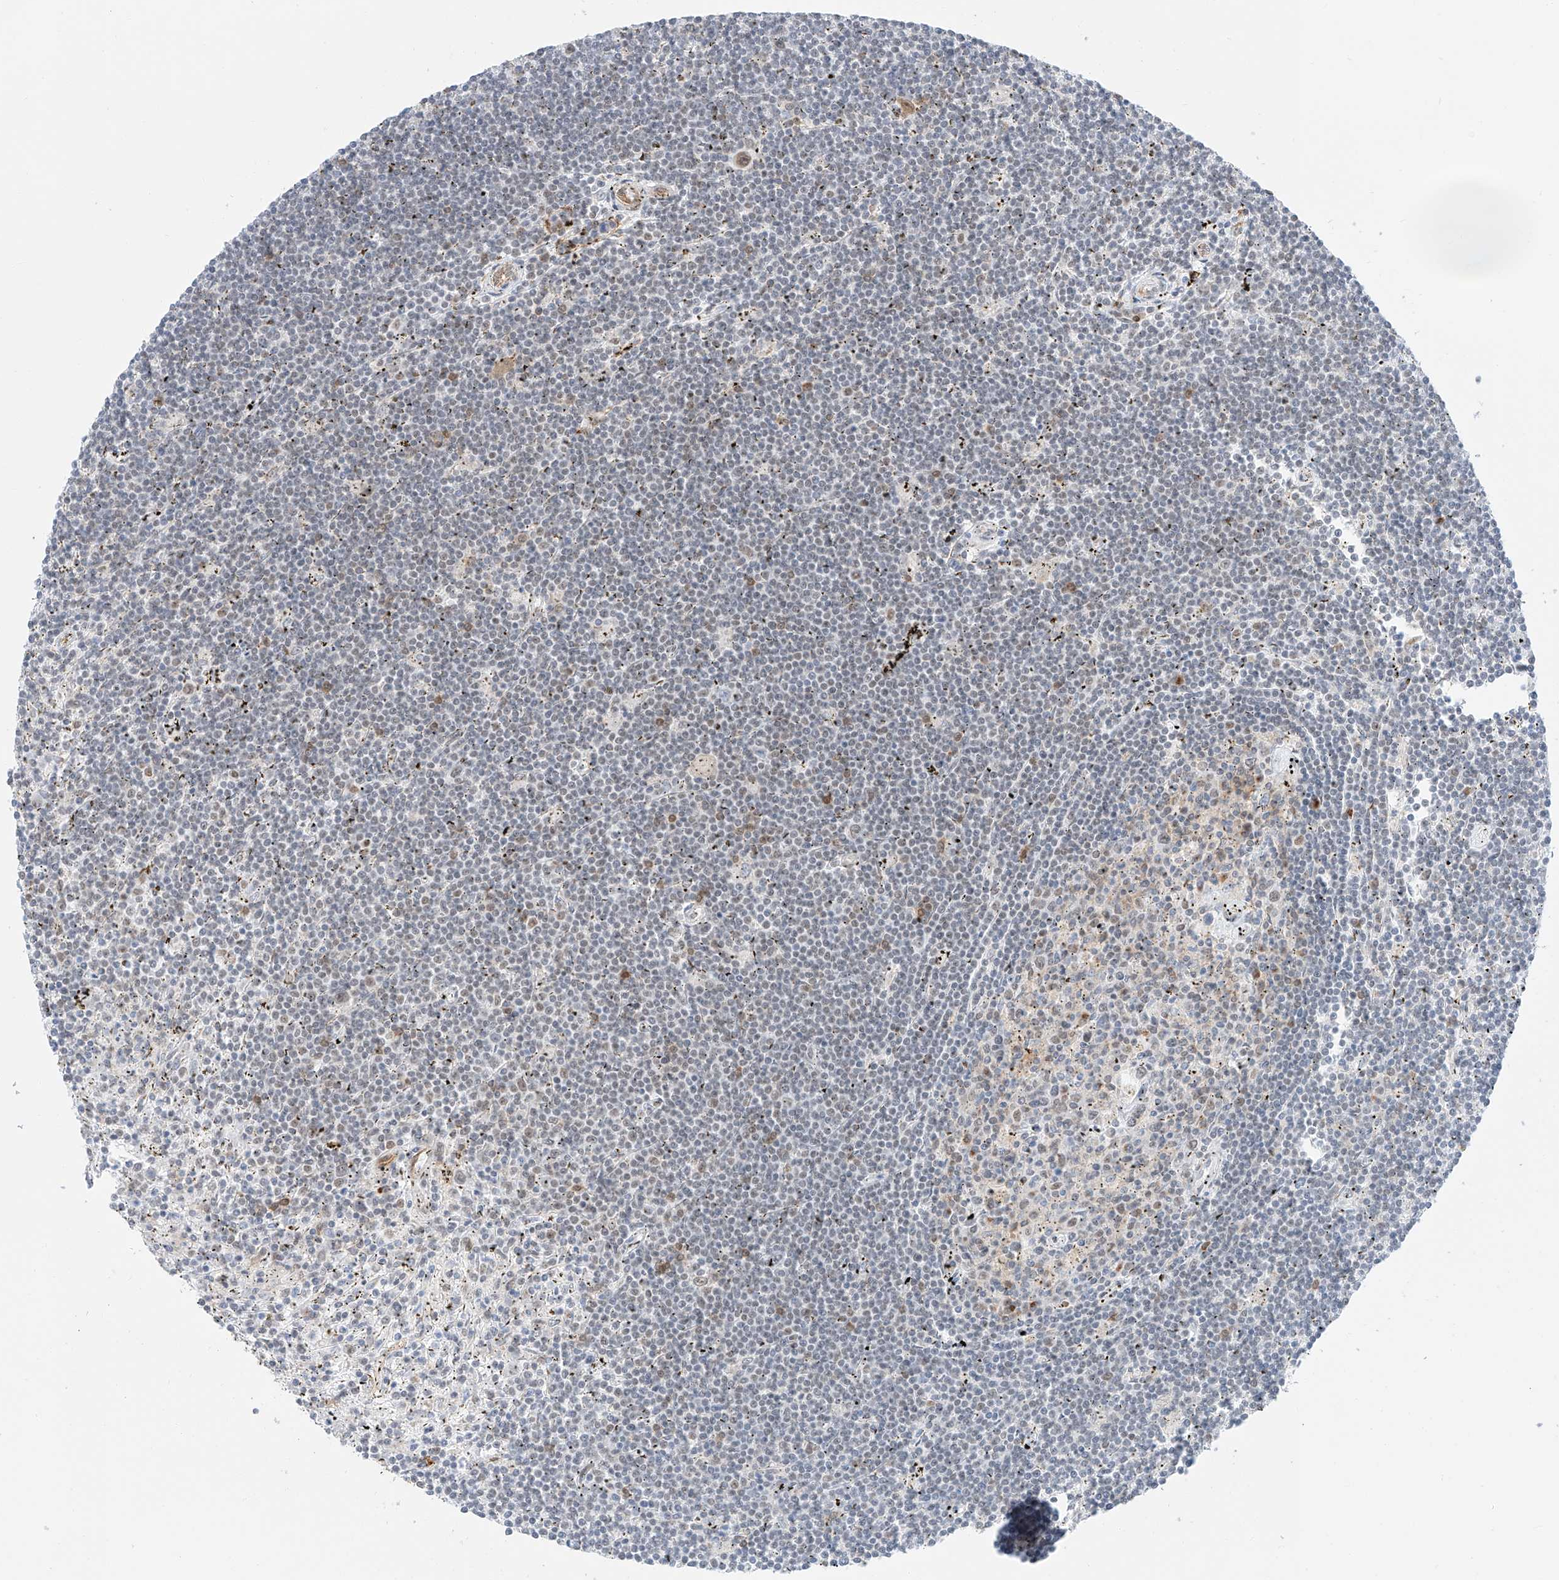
{"staining": {"intensity": "weak", "quantity": "<25%", "location": "nuclear"}, "tissue": "lymphoma", "cell_type": "Tumor cells", "image_type": "cancer", "snomed": [{"axis": "morphology", "description": "Malignant lymphoma, non-Hodgkin's type, Low grade"}, {"axis": "topography", "description": "Spleen"}], "caption": "DAB (3,3'-diaminobenzidine) immunohistochemical staining of low-grade malignant lymphoma, non-Hodgkin's type displays no significant expression in tumor cells.", "gene": "CARMIL1", "patient": {"sex": "male", "age": 76}}